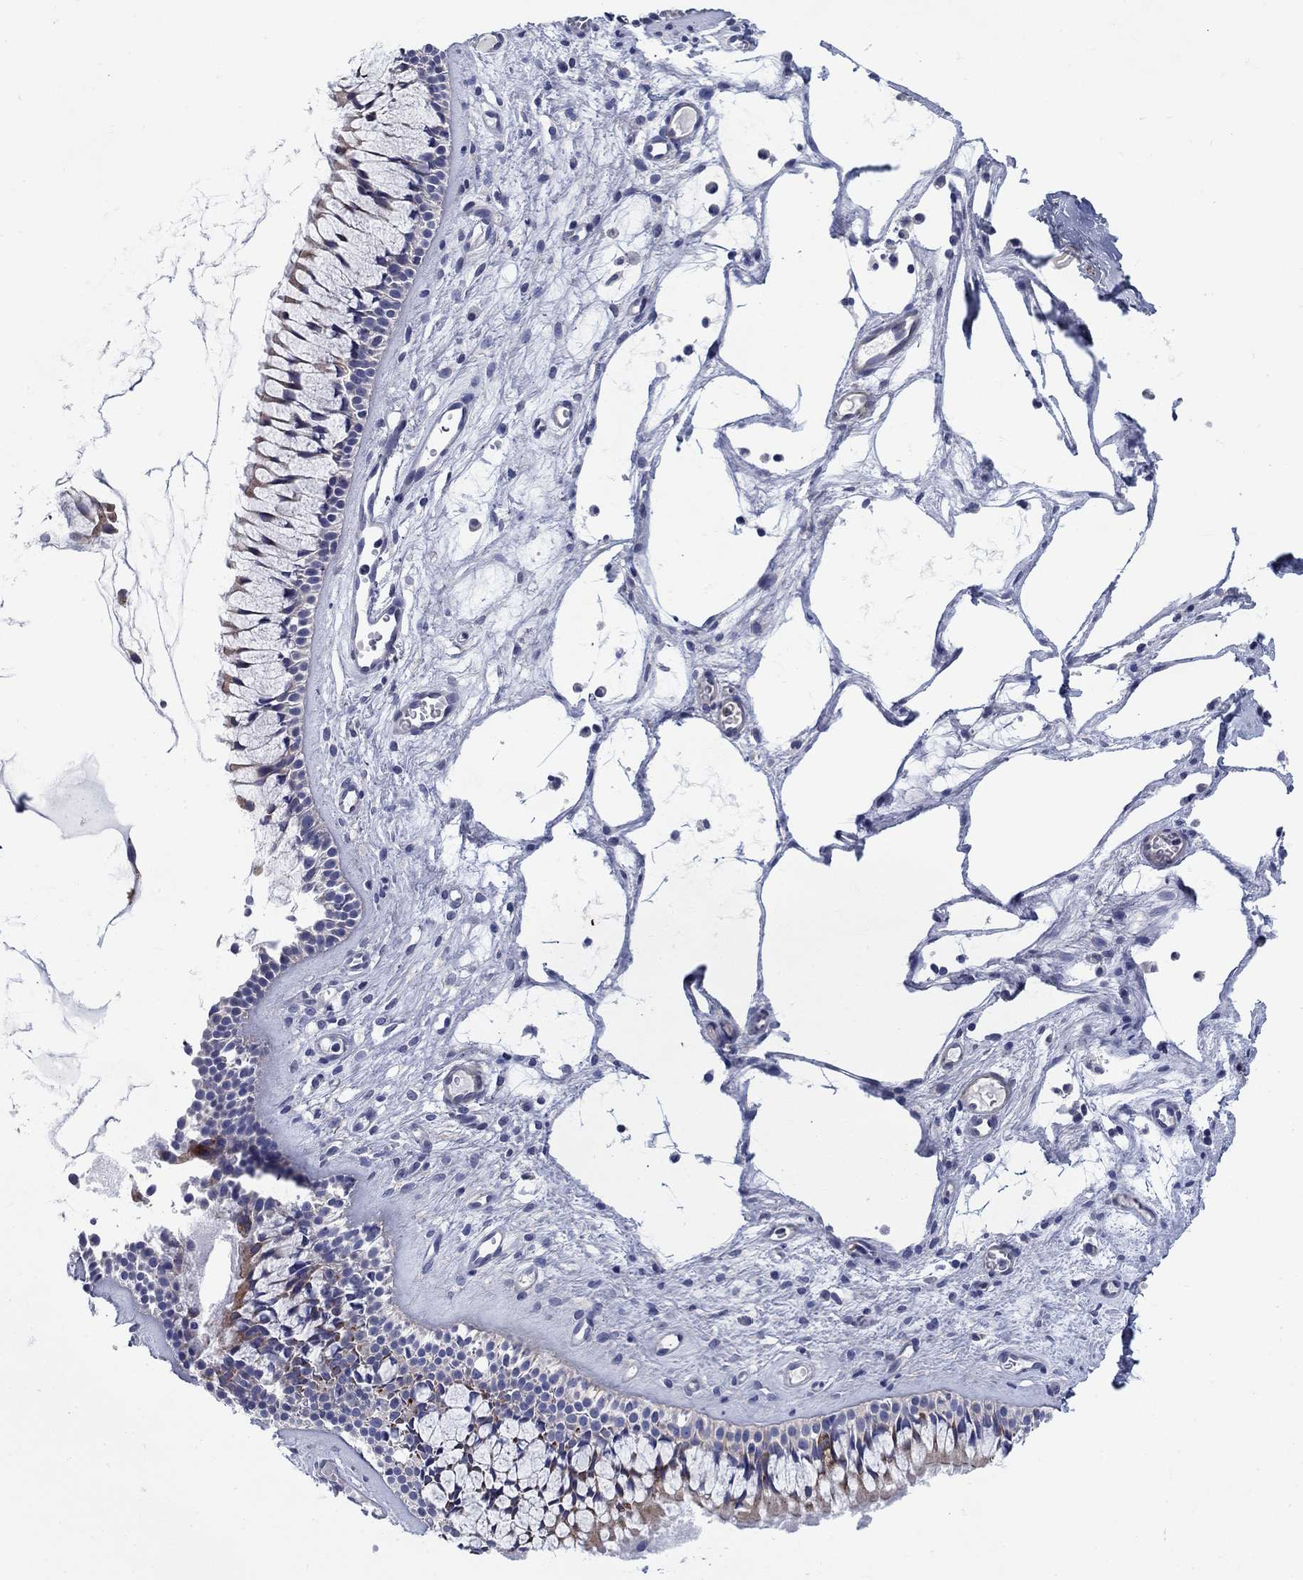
{"staining": {"intensity": "weak", "quantity": "25%-75%", "location": "cytoplasmic/membranous"}, "tissue": "nasopharynx", "cell_type": "Respiratory epithelial cells", "image_type": "normal", "snomed": [{"axis": "morphology", "description": "Normal tissue, NOS"}, {"axis": "topography", "description": "Nasopharynx"}], "caption": "IHC photomicrograph of unremarkable human nasopharynx stained for a protein (brown), which shows low levels of weak cytoplasmic/membranous positivity in about 25%-75% of respiratory epithelial cells.", "gene": "FXR1", "patient": {"sex": "male", "age": 51}}